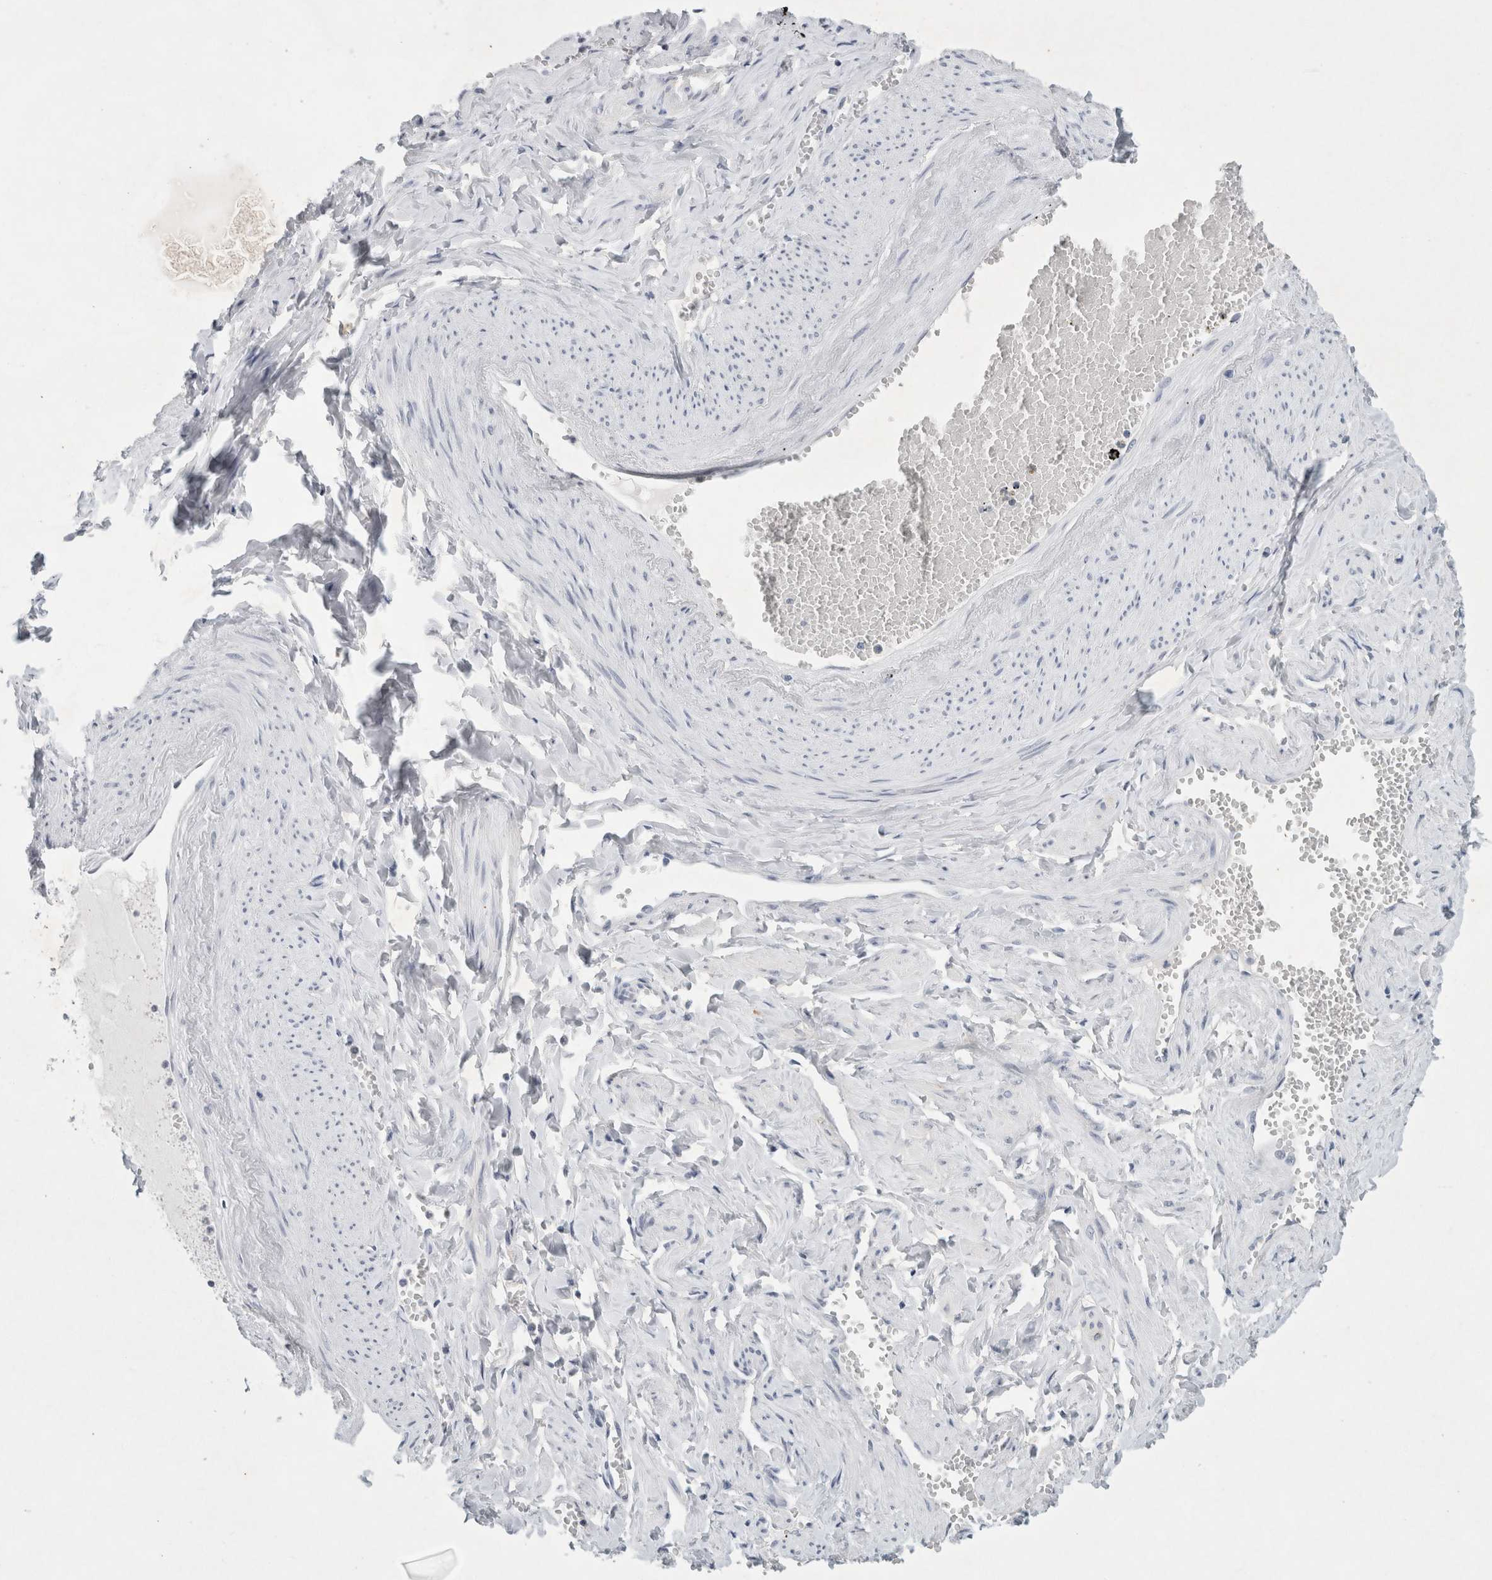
{"staining": {"intensity": "moderate", "quantity": "<25%", "location": "cytoplasmic/membranous"}, "tissue": "adipose tissue", "cell_type": "Adipocytes", "image_type": "normal", "snomed": [{"axis": "morphology", "description": "Normal tissue, NOS"}, {"axis": "topography", "description": "Vascular tissue"}, {"axis": "topography", "description": "Fallopian tube"}, {"axis": "topography", "description": "Ovary"}], "caption": "The immunohistochemical stain shows moderate cytoplasmic/membranous positivity in adipocytes of normal adipose tissue. Nuclei are stained in blue.", "gene": "NIPA1", "patient": {"sex": "female", "age": 67}}